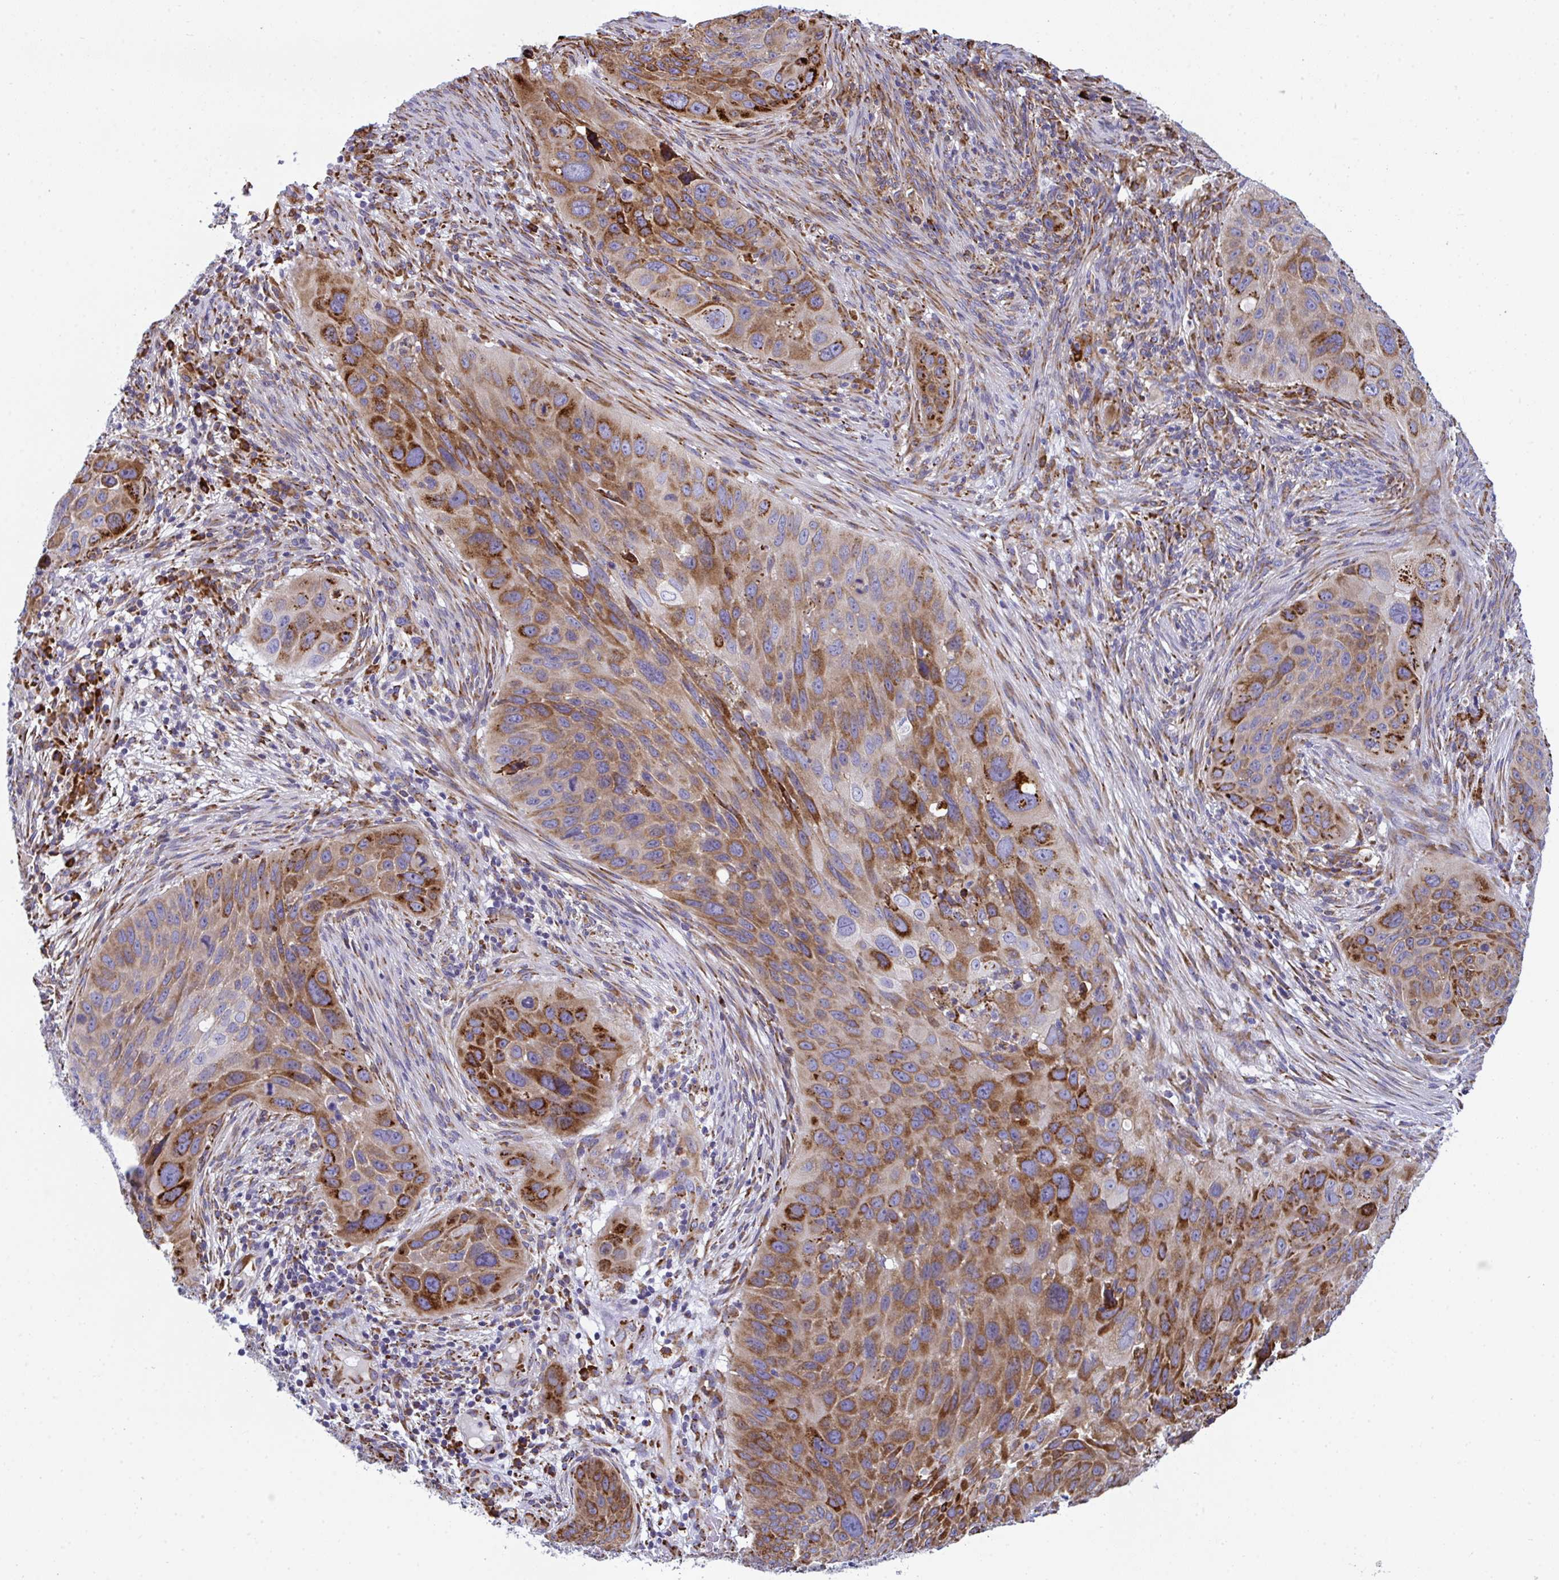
{"staining": {"intensity": "strong", "quantity": "25%-75%", "location": "cytoplasmic/membranous"}, "tissue": "lung cancer", "cell_type": "Tumor cells", "image_type": "cancer", "snomed": [{"axis": "morphology", "description": "Squamous cell carcinoma, NOS"}, {"axis": "topography", "description": "Lung"}], "caption": "DAB immunohistochemical staining of lung cancer (squamous cell carcinoma) shows strong cytoplasmic/membranous protein positivity in approximately 25%-75% of tumor cells. Nuclei are stained in blue.", "gene": "PEAK3", "patient": {"sex": "male", "age": 63}}